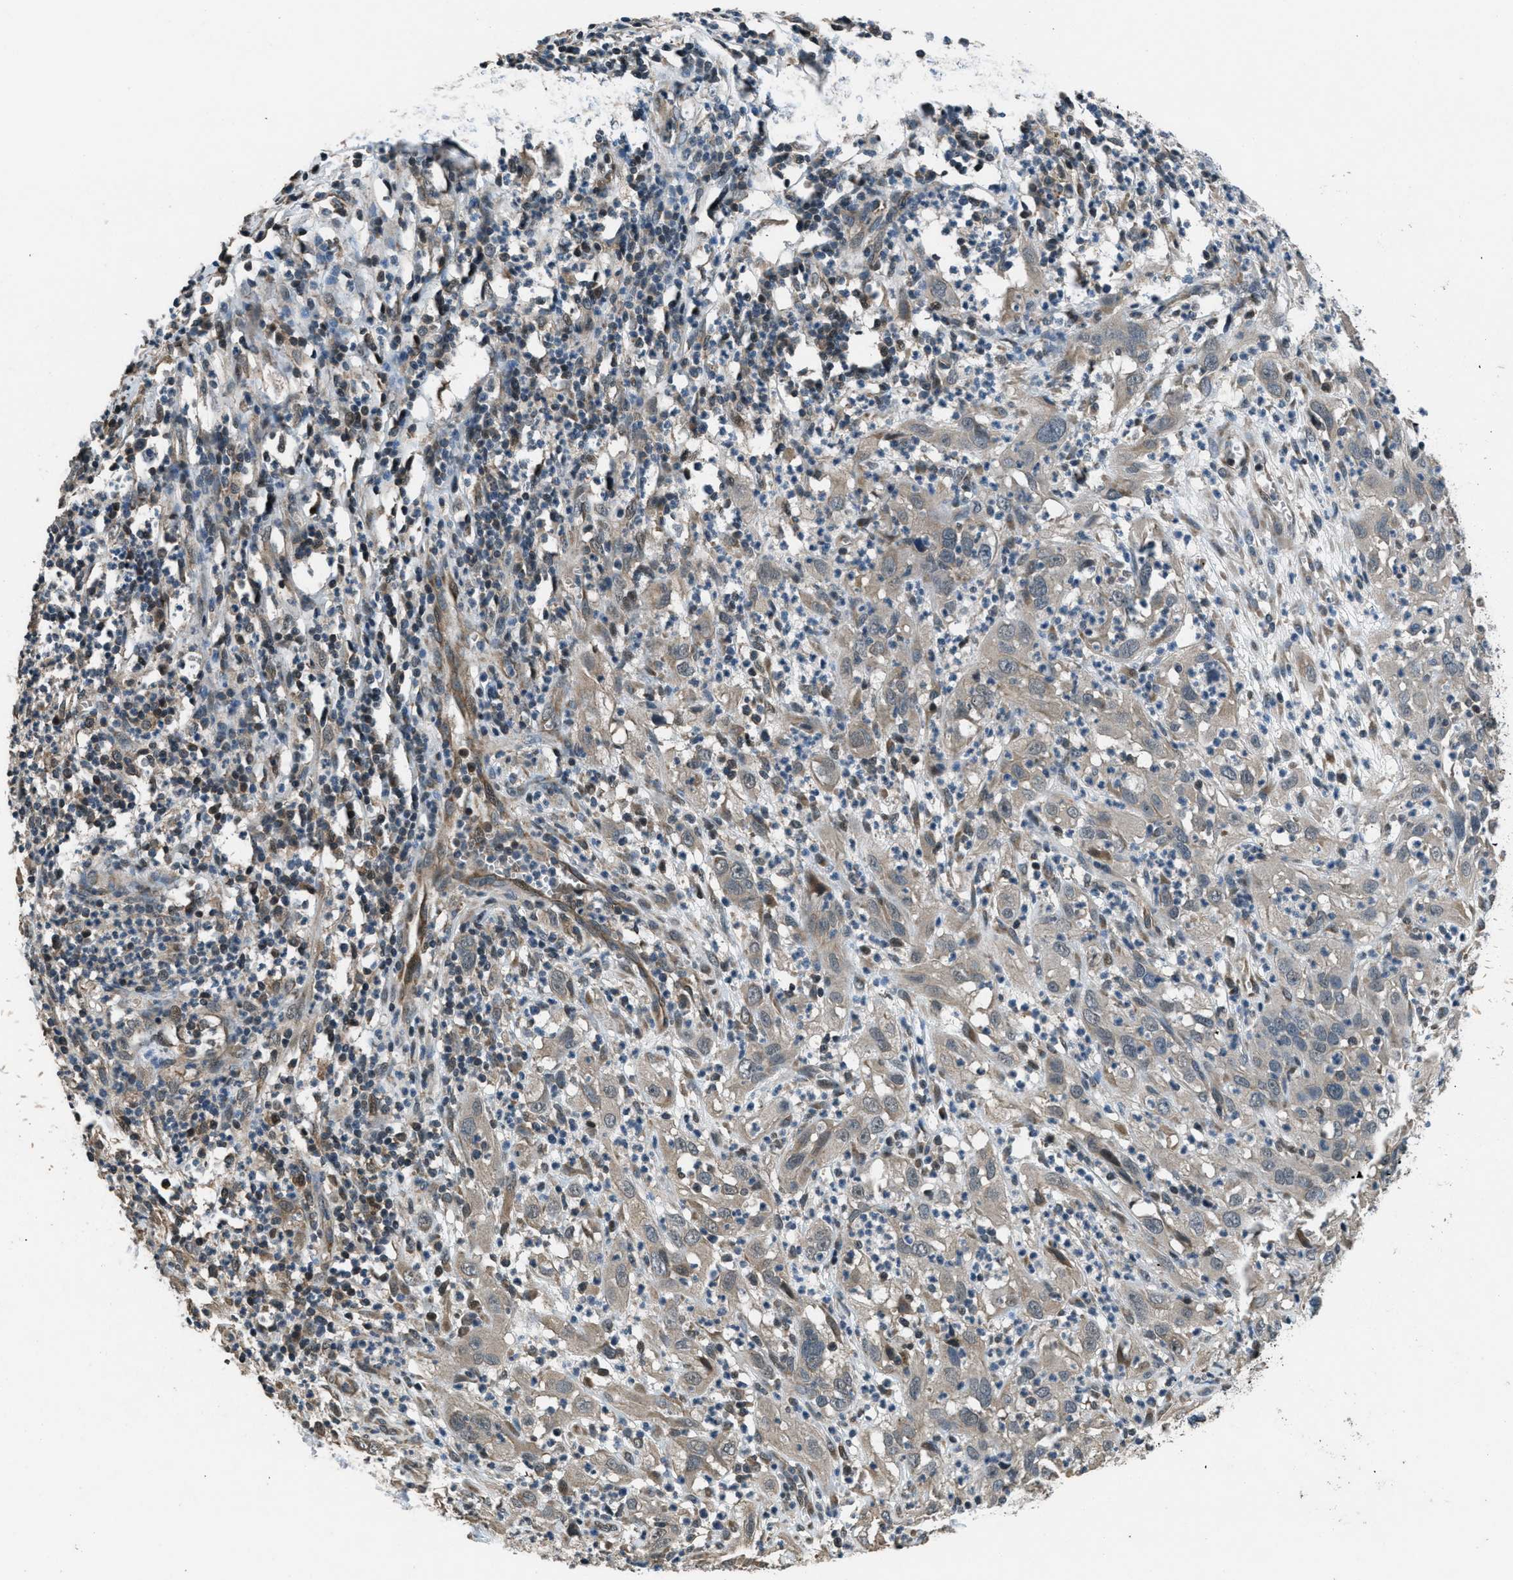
{"staining": {"intensity": "weak", "quantity": ">75%", "location": "cytoplasmic/membranous"}, "tissue": "cervical cancer", "cell_type": "Tumor cells", "image_type": "cancer", "snomed": [{"axis": "morphology", "description": "Squamous cell carcinoma, NOS"}, {"axis": "topography", "description": "Cervix"}], "caption": "Squamous cell carcinoma (cervical) stained for a protein demonstrates weak cytoplasmic/membranous positivity in tumor cells.", "gene": "NAT1", "patient": {"sex": "female", "age": 32}}